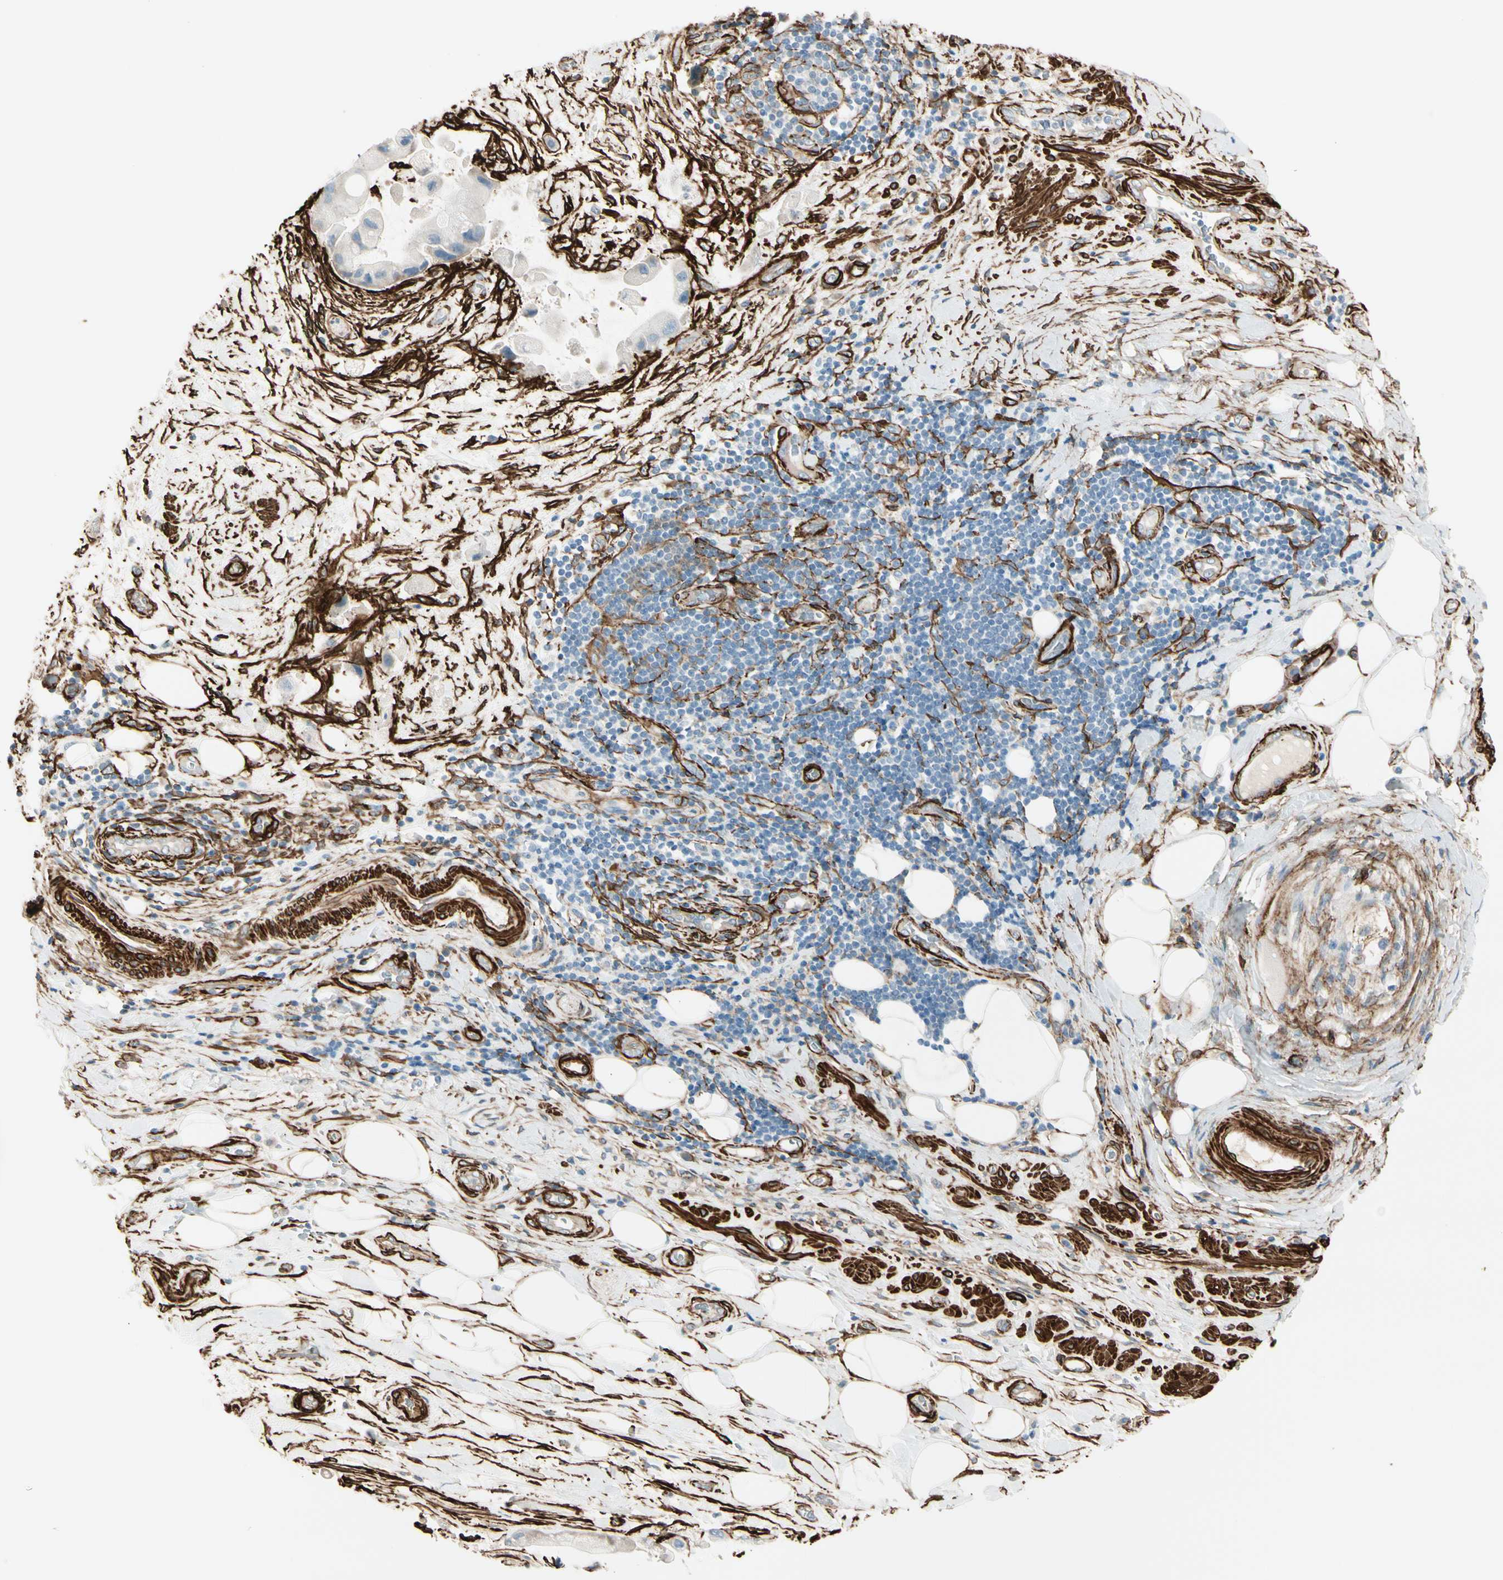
{"staining": {"intensity": "negative", "quantity": "none", "location": "none"}, "tissue": "liver cancer", "cell_type": "Tumor cells", "image_type": "cancer", "snomed": [{"axis": "morphology", "description": "Normal tissue, NOS"}, {"axis": "morphology", "description": "Cholangiocarcinoma"}, {"axis": "topography", "description": "Liver"}, {"axis": "topography", "description": "Peripheral nerve tissue"}], "caption": "There is no significant staining in tumor cells of cholangiocarcinoma (liver).", "gene": "CALD1", "patient": {"sex": "male", "age": 50}}